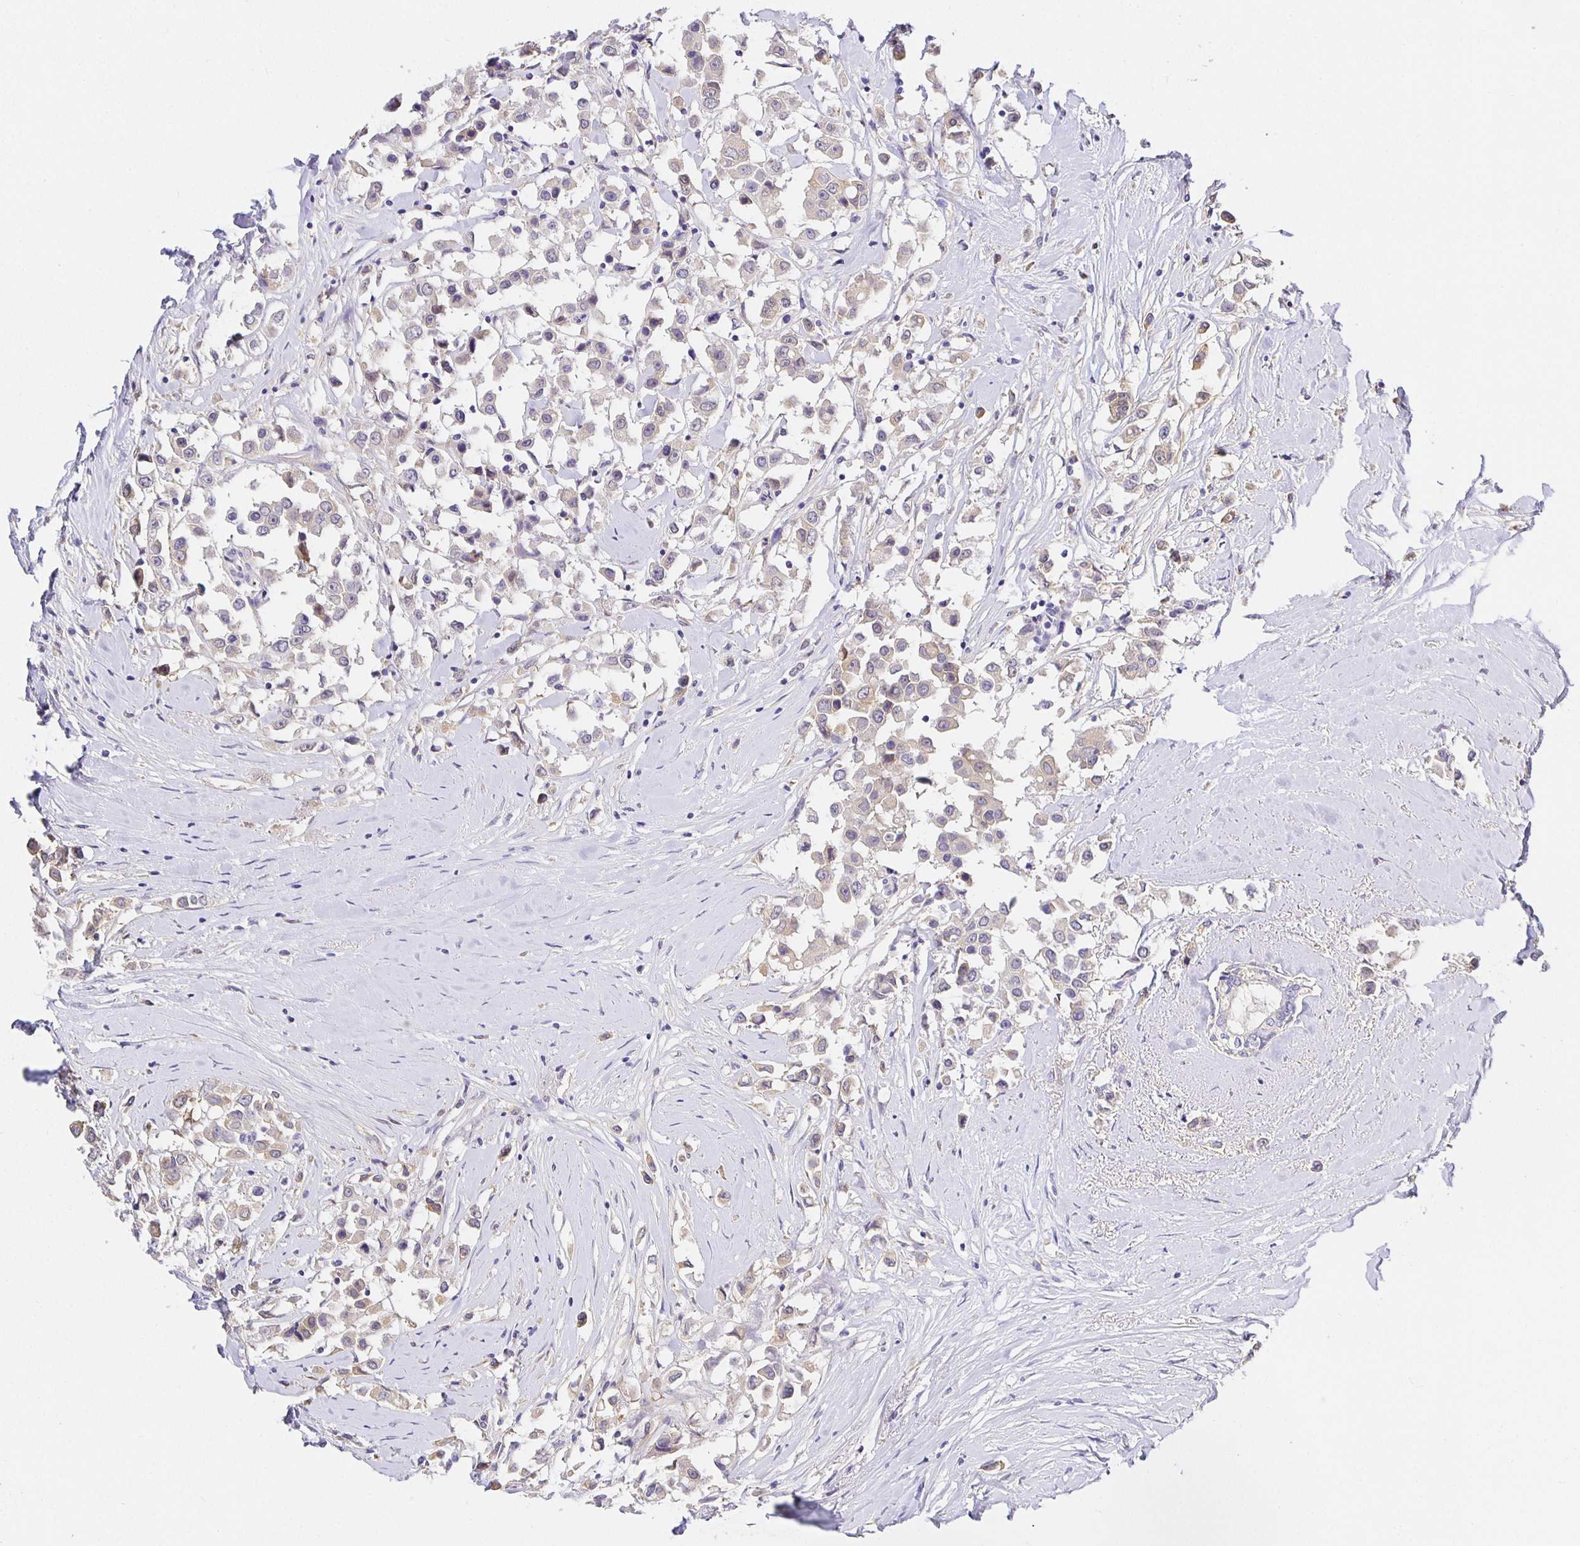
{"staining": {"intensity": "weak", "quantity": "25%-75%", "location": "cytoplasmic/membranous"}, "tissue": "breast cancer", "cell_type": "Tumor cells", "image_type": "cancer", "snomed": [{"axis": "morphology", "description": "Duct carcinoma"}, {"axis": "topography", "description": "Breast"}], "caption": "A brown stain highlights weak cytoplasmic/membranous staining of a protein in breast cancer (invasive ductal carcinoma) tumor cells.", "gene": "OPALIN", "patient": {"sex": "female", "age": 61}}